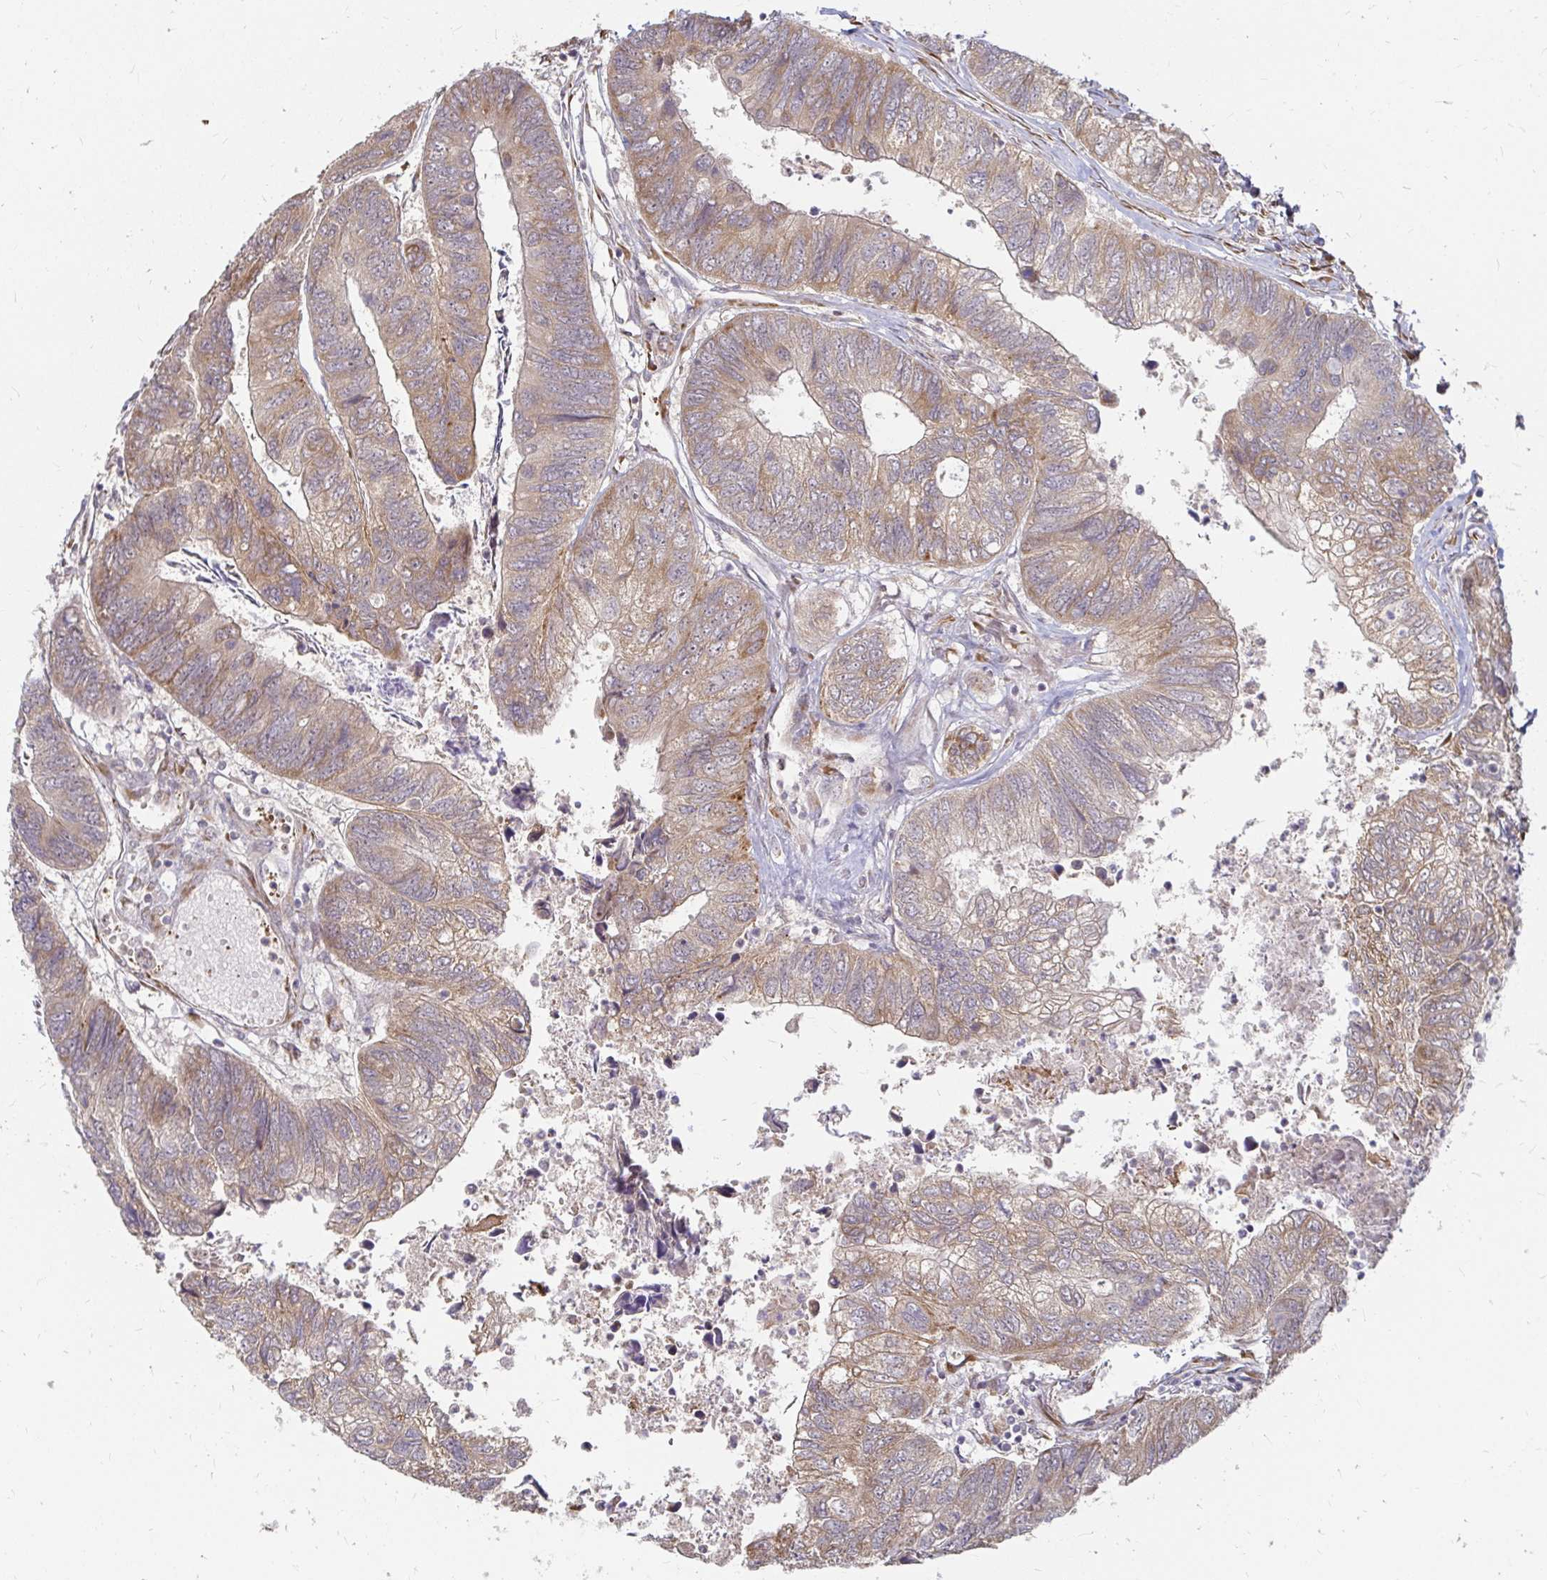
{"staining": {"intensity": "weak", "quantity": ">75%", "location": "cytoplasmic/membranous"}, "tissue": "colorectal cancer", "cell_type": "Tumor cells", "image_type": "cancer", "snomed": [{"axis": "morphology", "description": "Adenocarcinoma, NOS"}, {"axis": "topography", "description": "Colon"}], "caption": "This is a histology image of immunohistochemistry (IHC) staining of colorectal cancer, which shows weak expression in the cytoplasmic/membranous of tumor cells.", "gene": "CAST", "patient": {"sex": "female", "age": 67}}